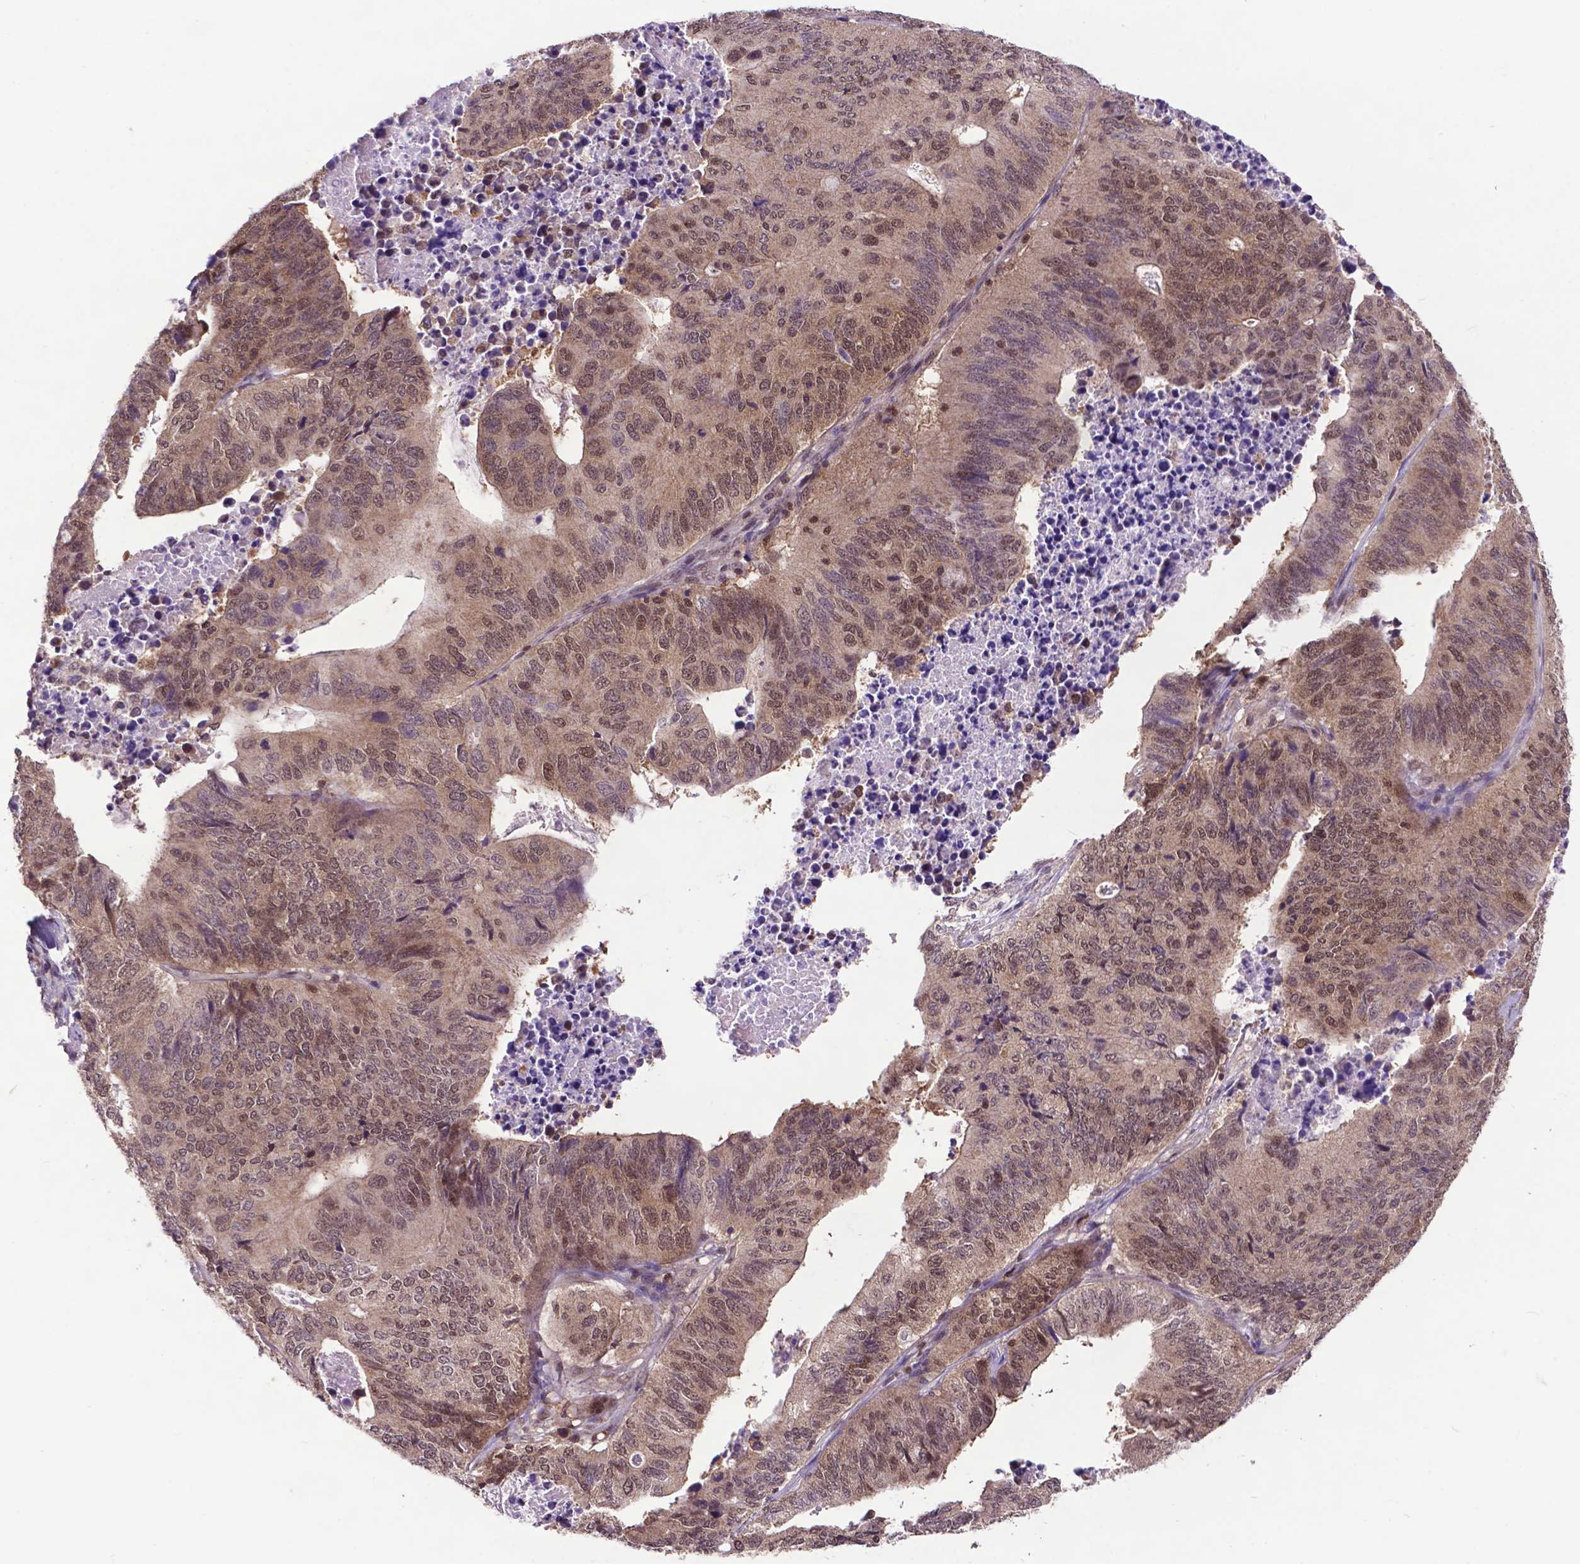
{"staining": {"intensity": "moderate", "quantity": "25%-75%", "location": "nuclear"}, "tissue": "stomach cancer", "cell_type": "Tumor cells", "image_type": "cancer", "snomed": [{"axis": "morphology", "description": "Adenocarcinoma, NOS"}, {"axis": "topography", "description": "Stomach, upper"}], "caption": "Human stomach adenocarcinoma stained with a brown dye reveals moderate nuclear positive staining in approximately 25%-75% of tumor cells.", "gene": "FAF1", "patient": {"sex": "female", "age": 67}}